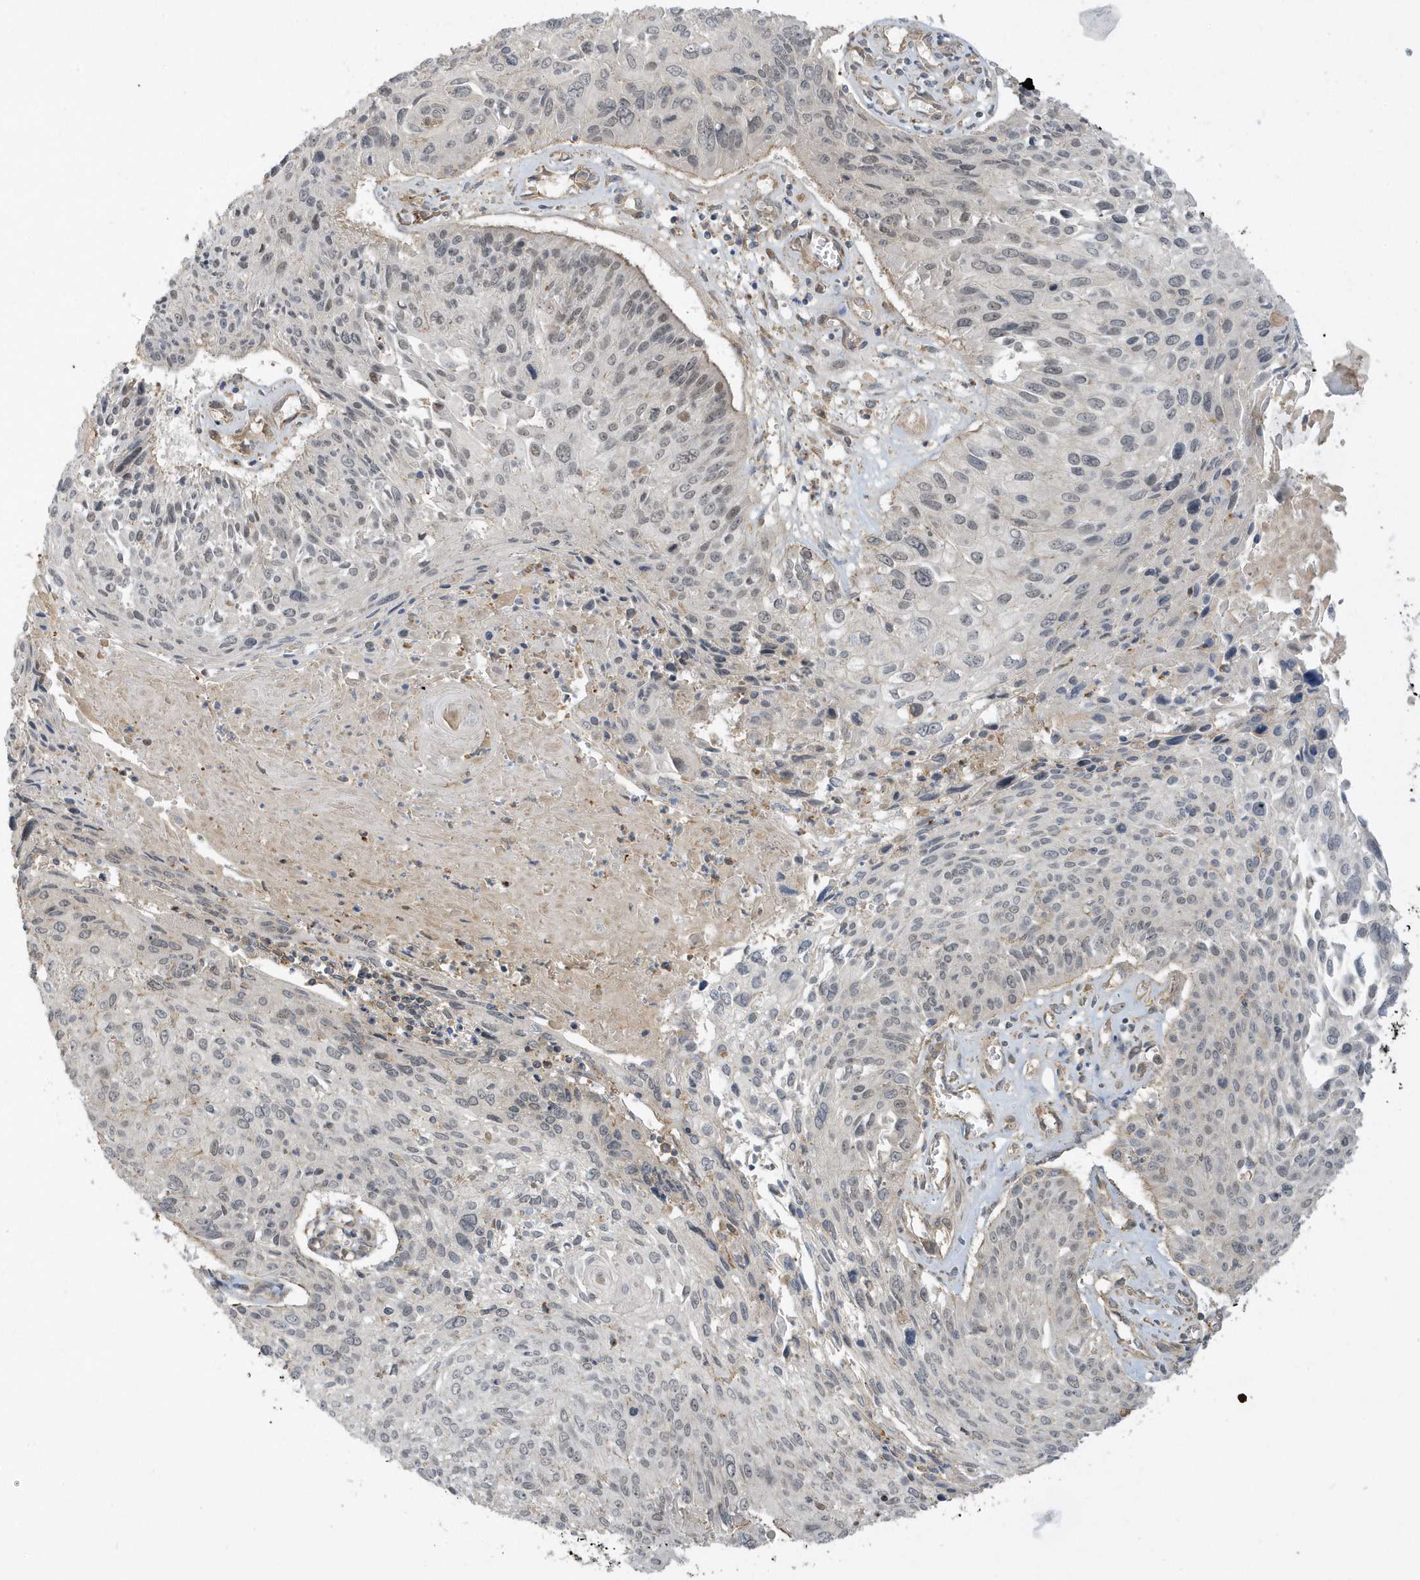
{"staining": {"intensity": "negative", "quantity": "none", "location": "none"}, "tissue": "cervical cancer", "cell_type": "Tumor cells", "image_type": "cancer", "snomed": [{"axis": "morphology", "description": "Squamous cell carcinoma, NOS"}, {"axis": "topography", "description": "Cervix"}], "caption": "This is an IHC image of cervical cancer. There is no positivity in tumor cells.", "gene": "ZBTB8A", "patient": {"sex": "female", "age": 51}}